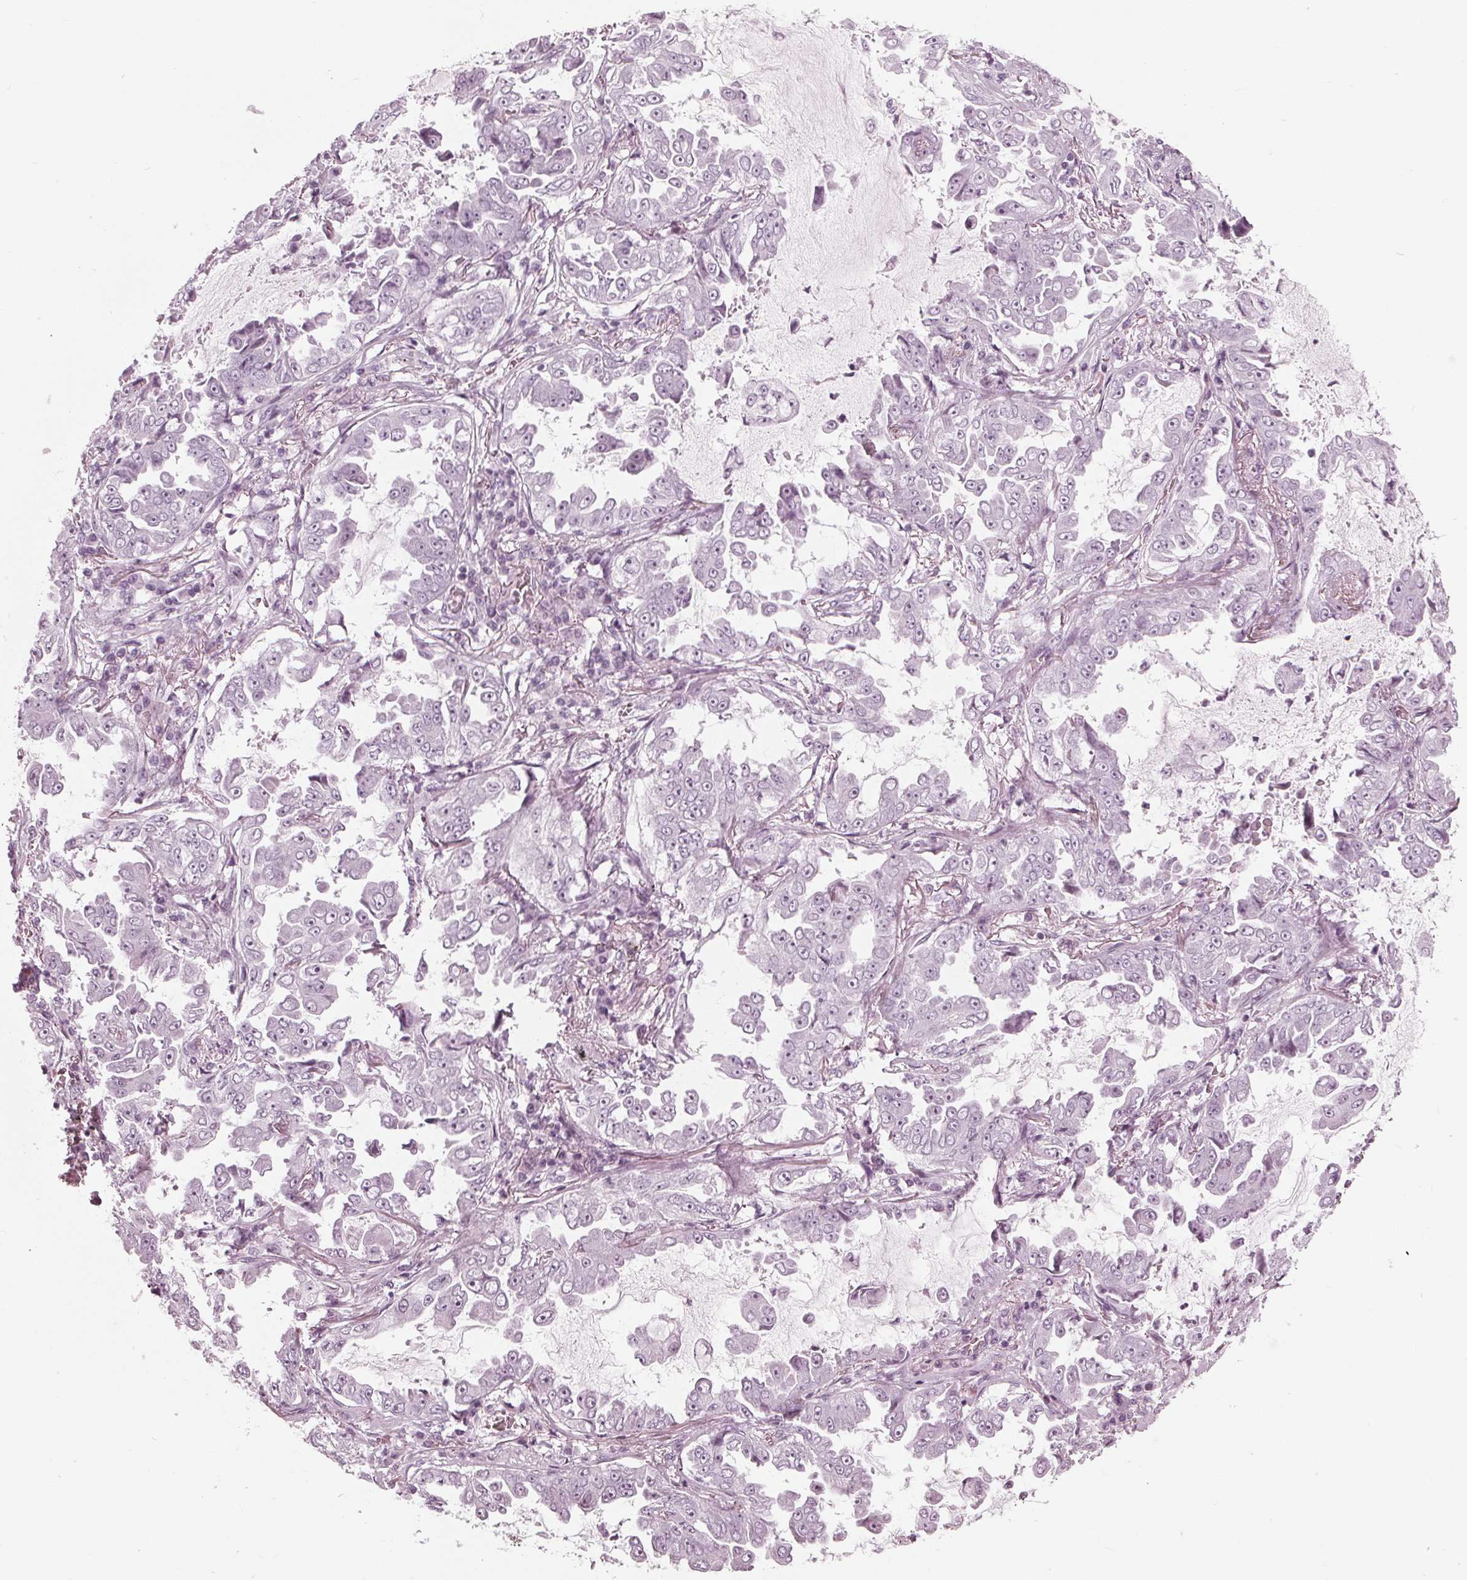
{"staining": {"intensity": "negative", "quantity": "none", "location": "none"}, "tissue": "lung cancer", "cell_type": "Tumor cells", "image_type": "cancer", "snomed": [{"axis": "morphology", "description": "Adenocarcinoma, NOS"}, {"axis": "topography", "description": "Lung"}], "caption": "Tumor cells are negative for protein expression in human lung cancer.", "gene": "KRT28", "patient": {"sex": "female", "age": 52}}